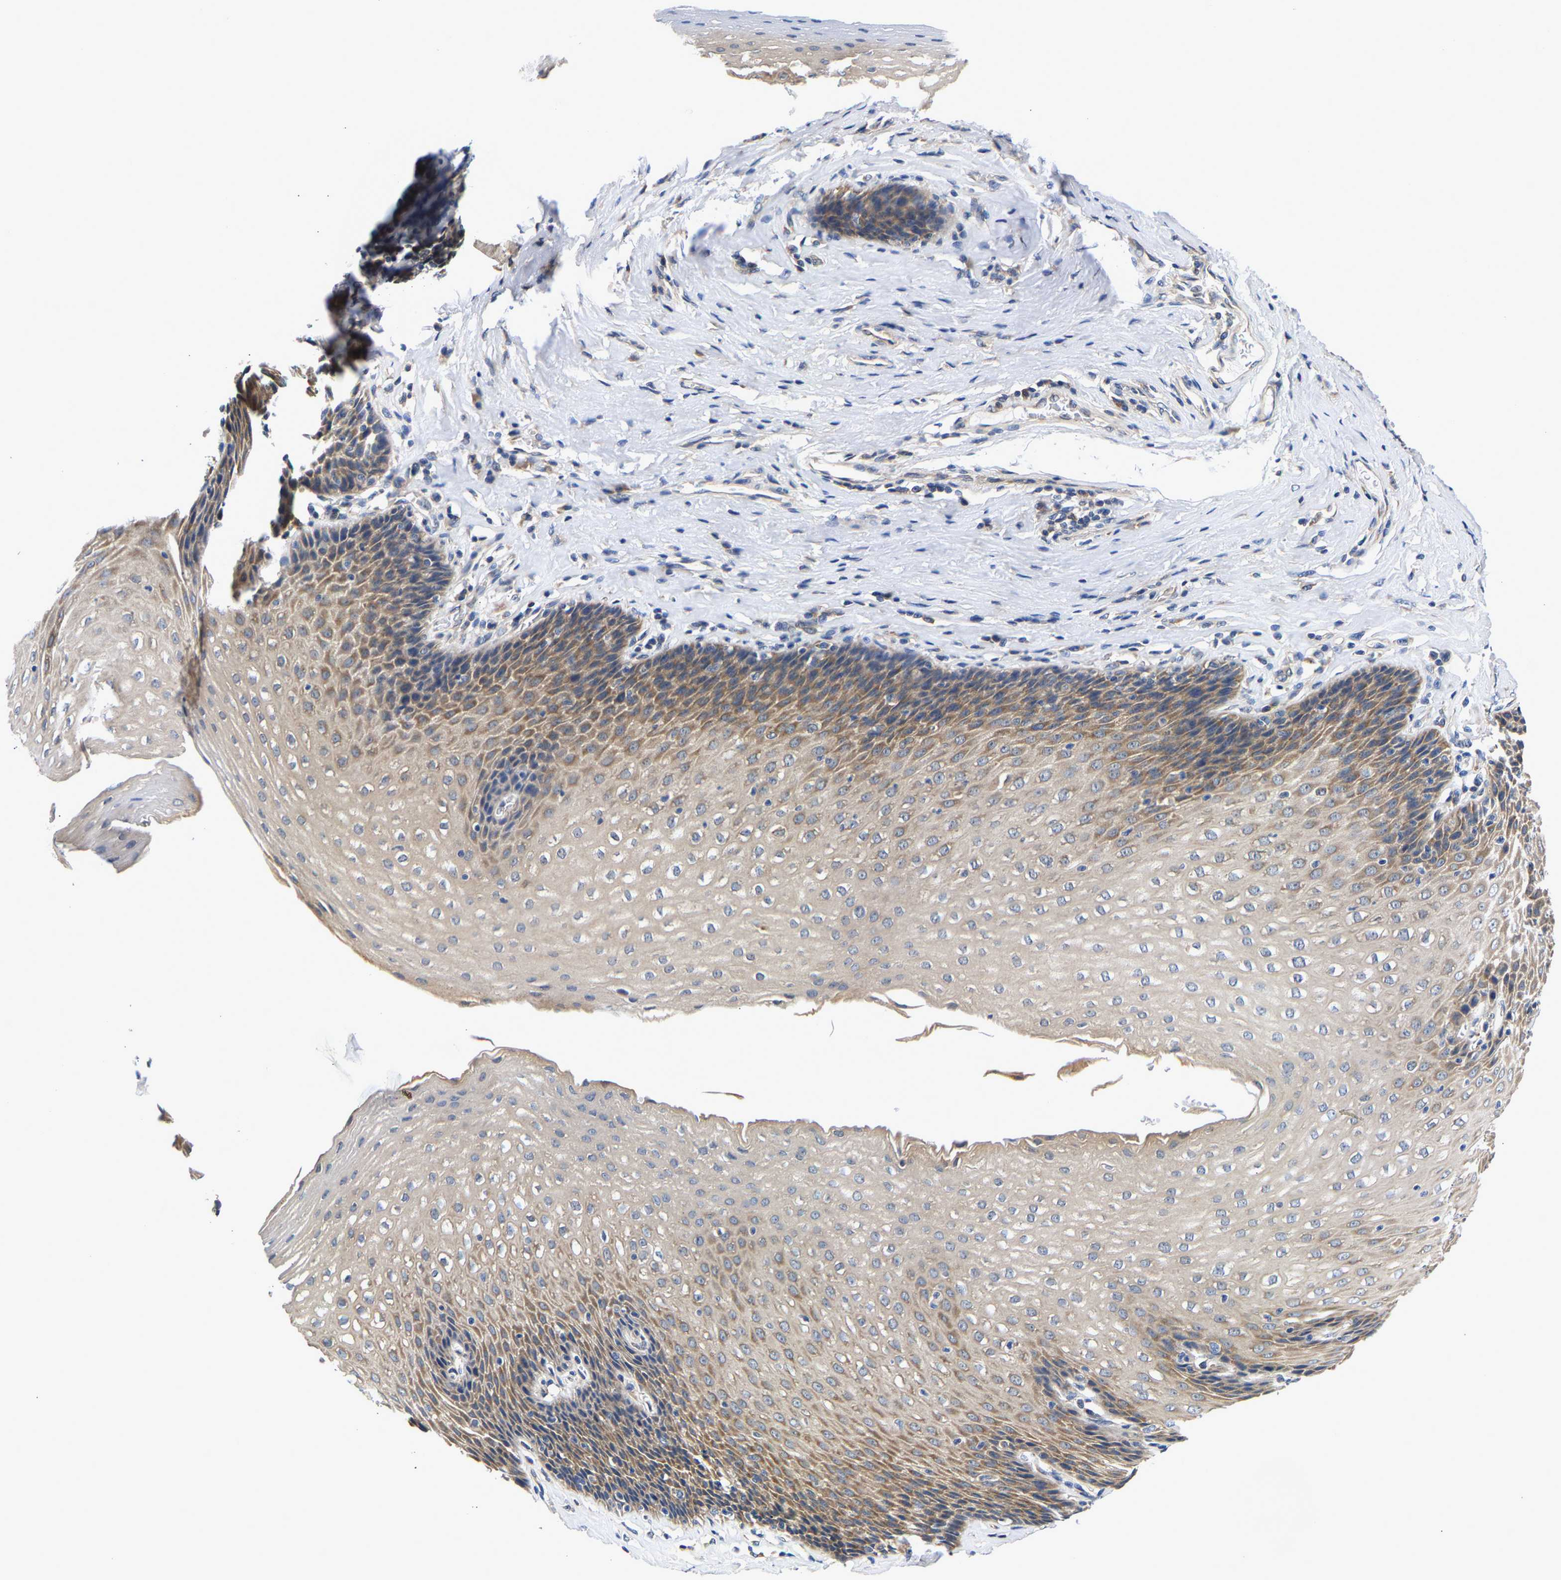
{"staining": {"intensity": "moderate", "quantity": "25%-75%", "location": "cytoplasmic/membranous"}, "tissue": "esophagus", "cell_type": "Squamous epithelial cells", "image_type": "normal", "snomed": [{"axis": "morphology", "description": "Normal tissue, NOS"}, {"axis": "topography", "description": "Esophagus"}], "caption": "This micrograph shows benign esophagus stained with immunohistochemistry to label a protein in brown. The cytoplasmic/membranous of squamous epithelial cells show moderate positivity for the protein. Nuclei are counter-stained blue.", "gene": "CCDC6", "patient": {"sex": "female", "age": 61}}